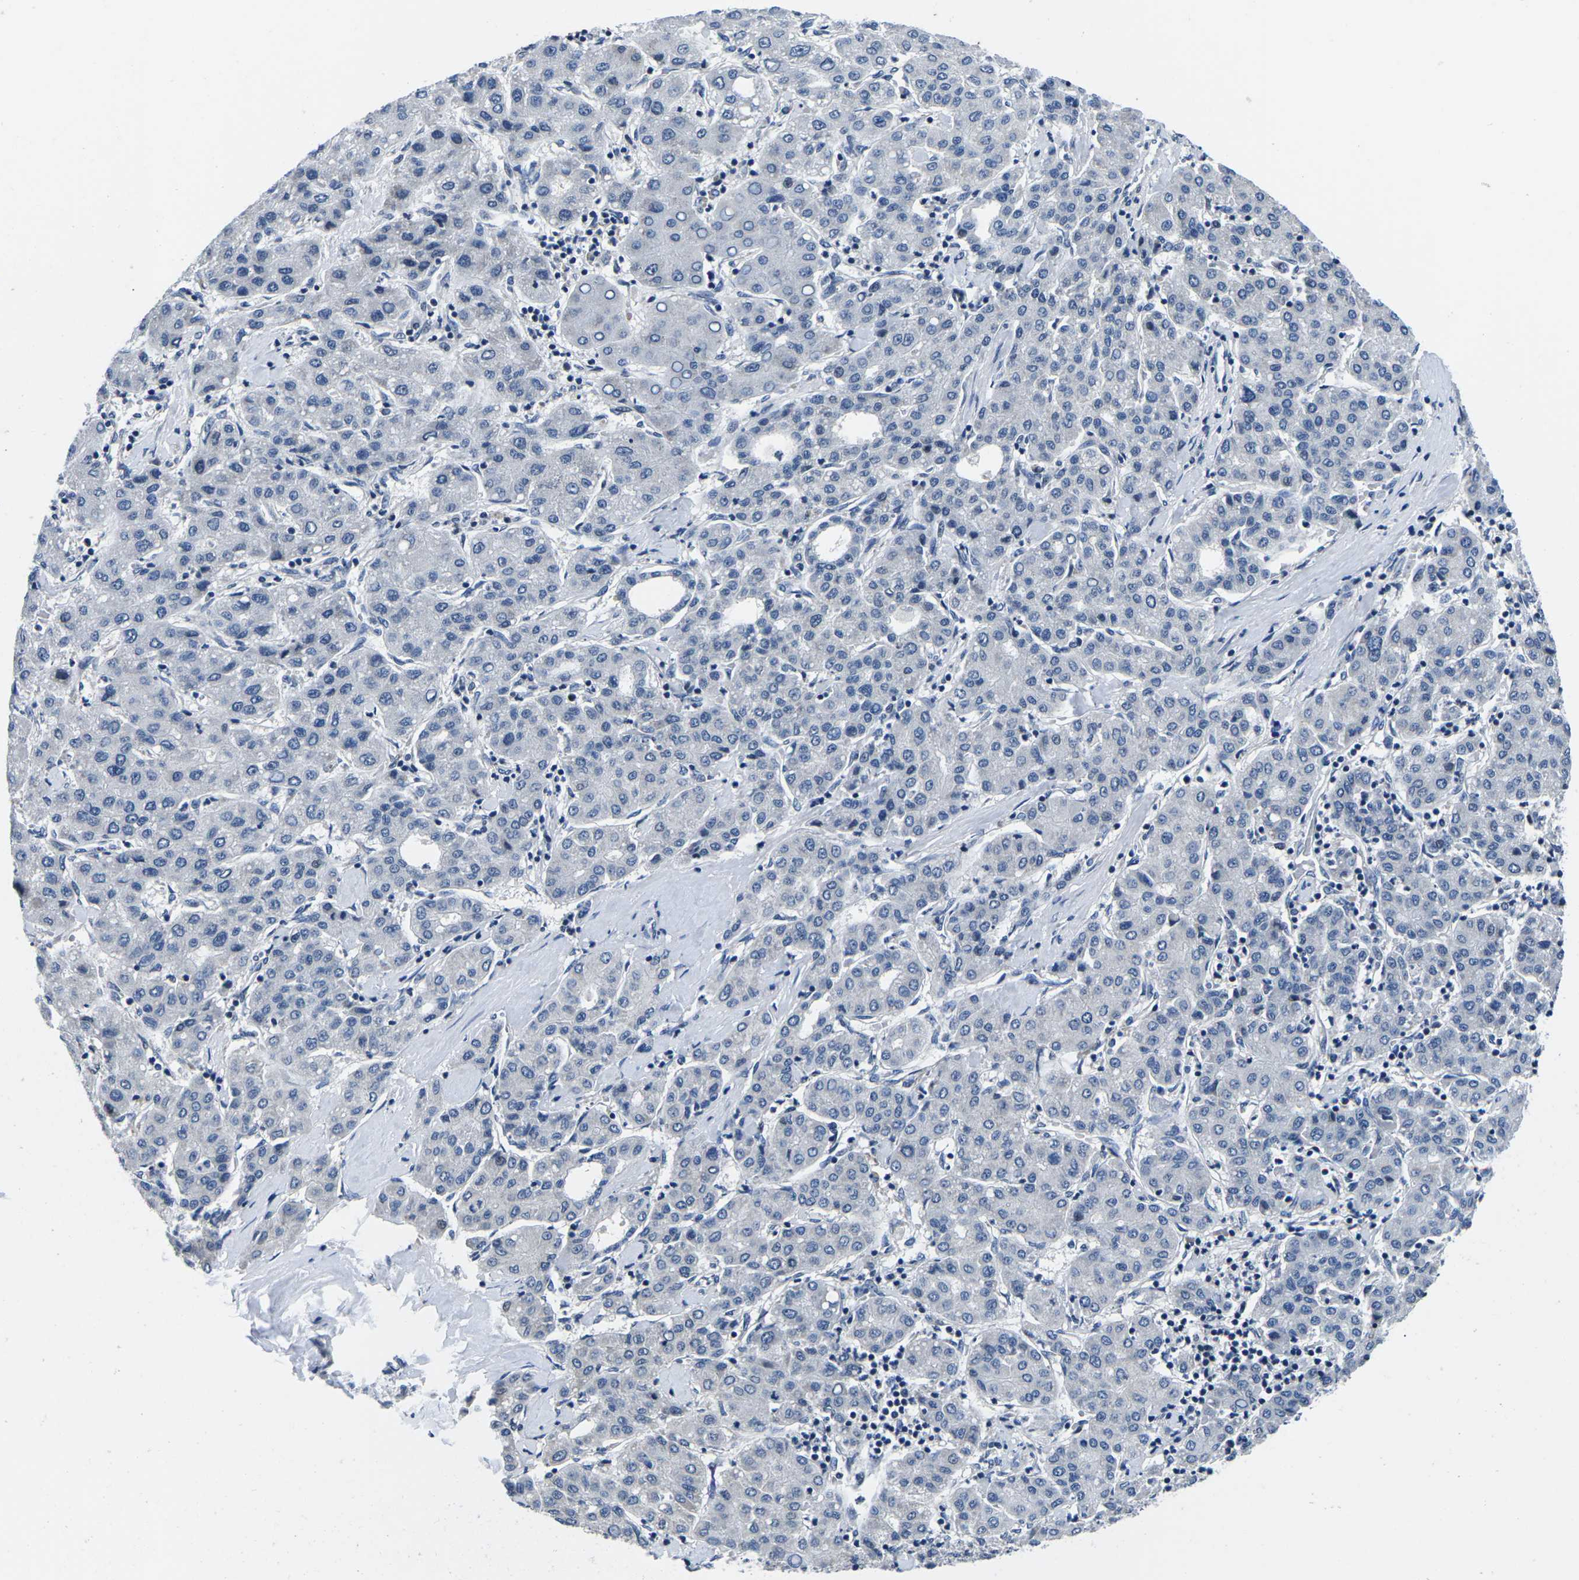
{"staining": {"intensity": "negative", "quantity": "none", "location": "none"}, "tissue": "liver cancer", "cell_type": "Tumor cells", "image_type": "cancer", "snomed": [{"axis": "morphology", "description": "Carcinoma, Hepatocellular, NOS"}, {"axis": "topography", "description": "Liver"}], "caption": "Micrograph shows no protein staining in tumor cells of liver cancer (hepatocellular carcinoma) tissue.", "gene": "CDC73", "patient": {"sex": "male", "age": 65}}